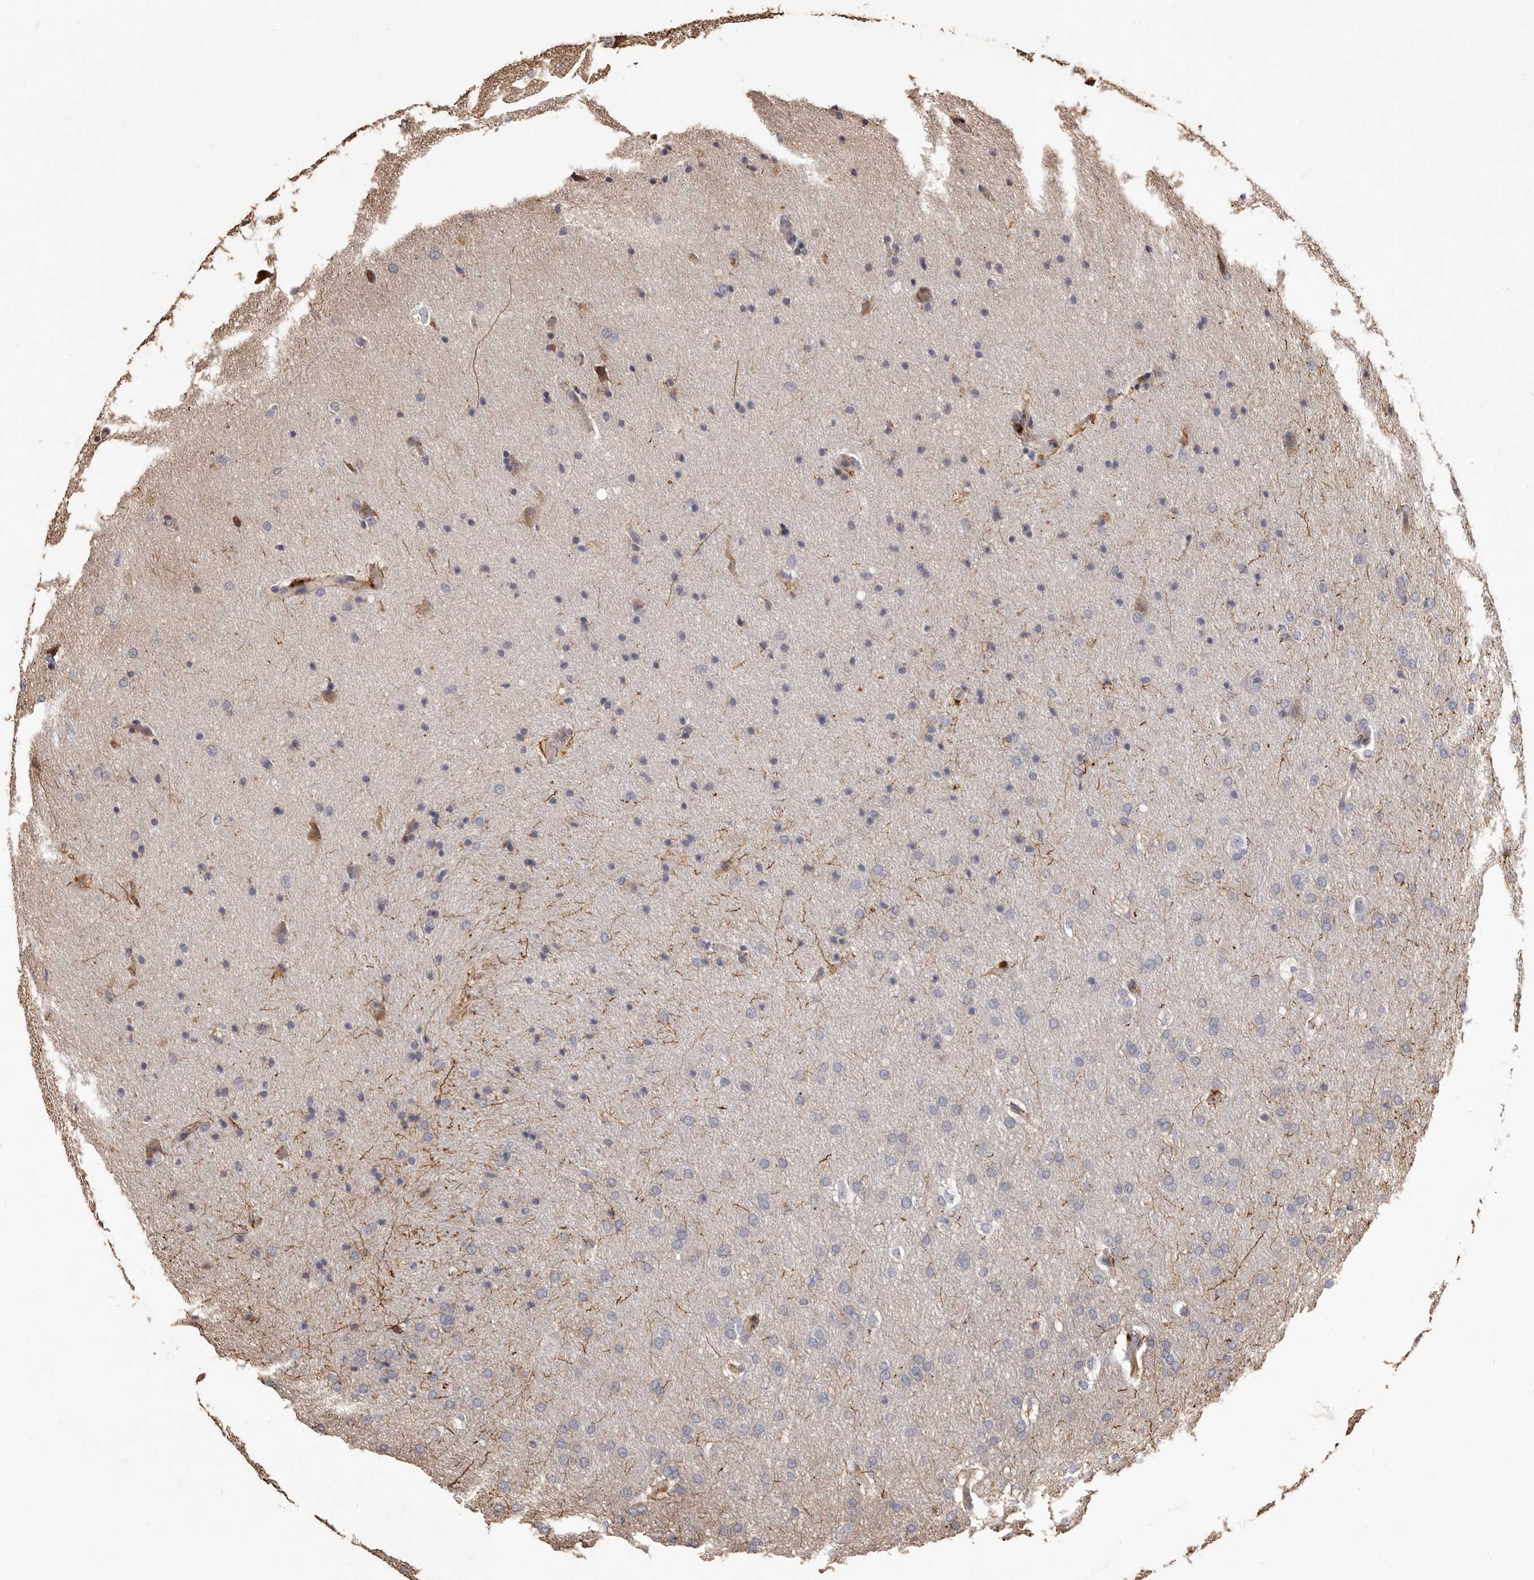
{"staining": {"intensity": "negative", "quantity": "none", "location": "none"}, "tissue": "glioma", "cell_type": "Tumor cells", "image_type": "cancer", "snomed": [{"axis": "morphology", "description": "Glioma, malignant, Low grade"}, {"axis": "topography", "description": "Brain"}], "caption": "Malignant low-grade glioma stained for a protein using IHC displays no staining tumor cells.", "gene": "ALPK1", "patient": {"sex": "female", "age": 37}}